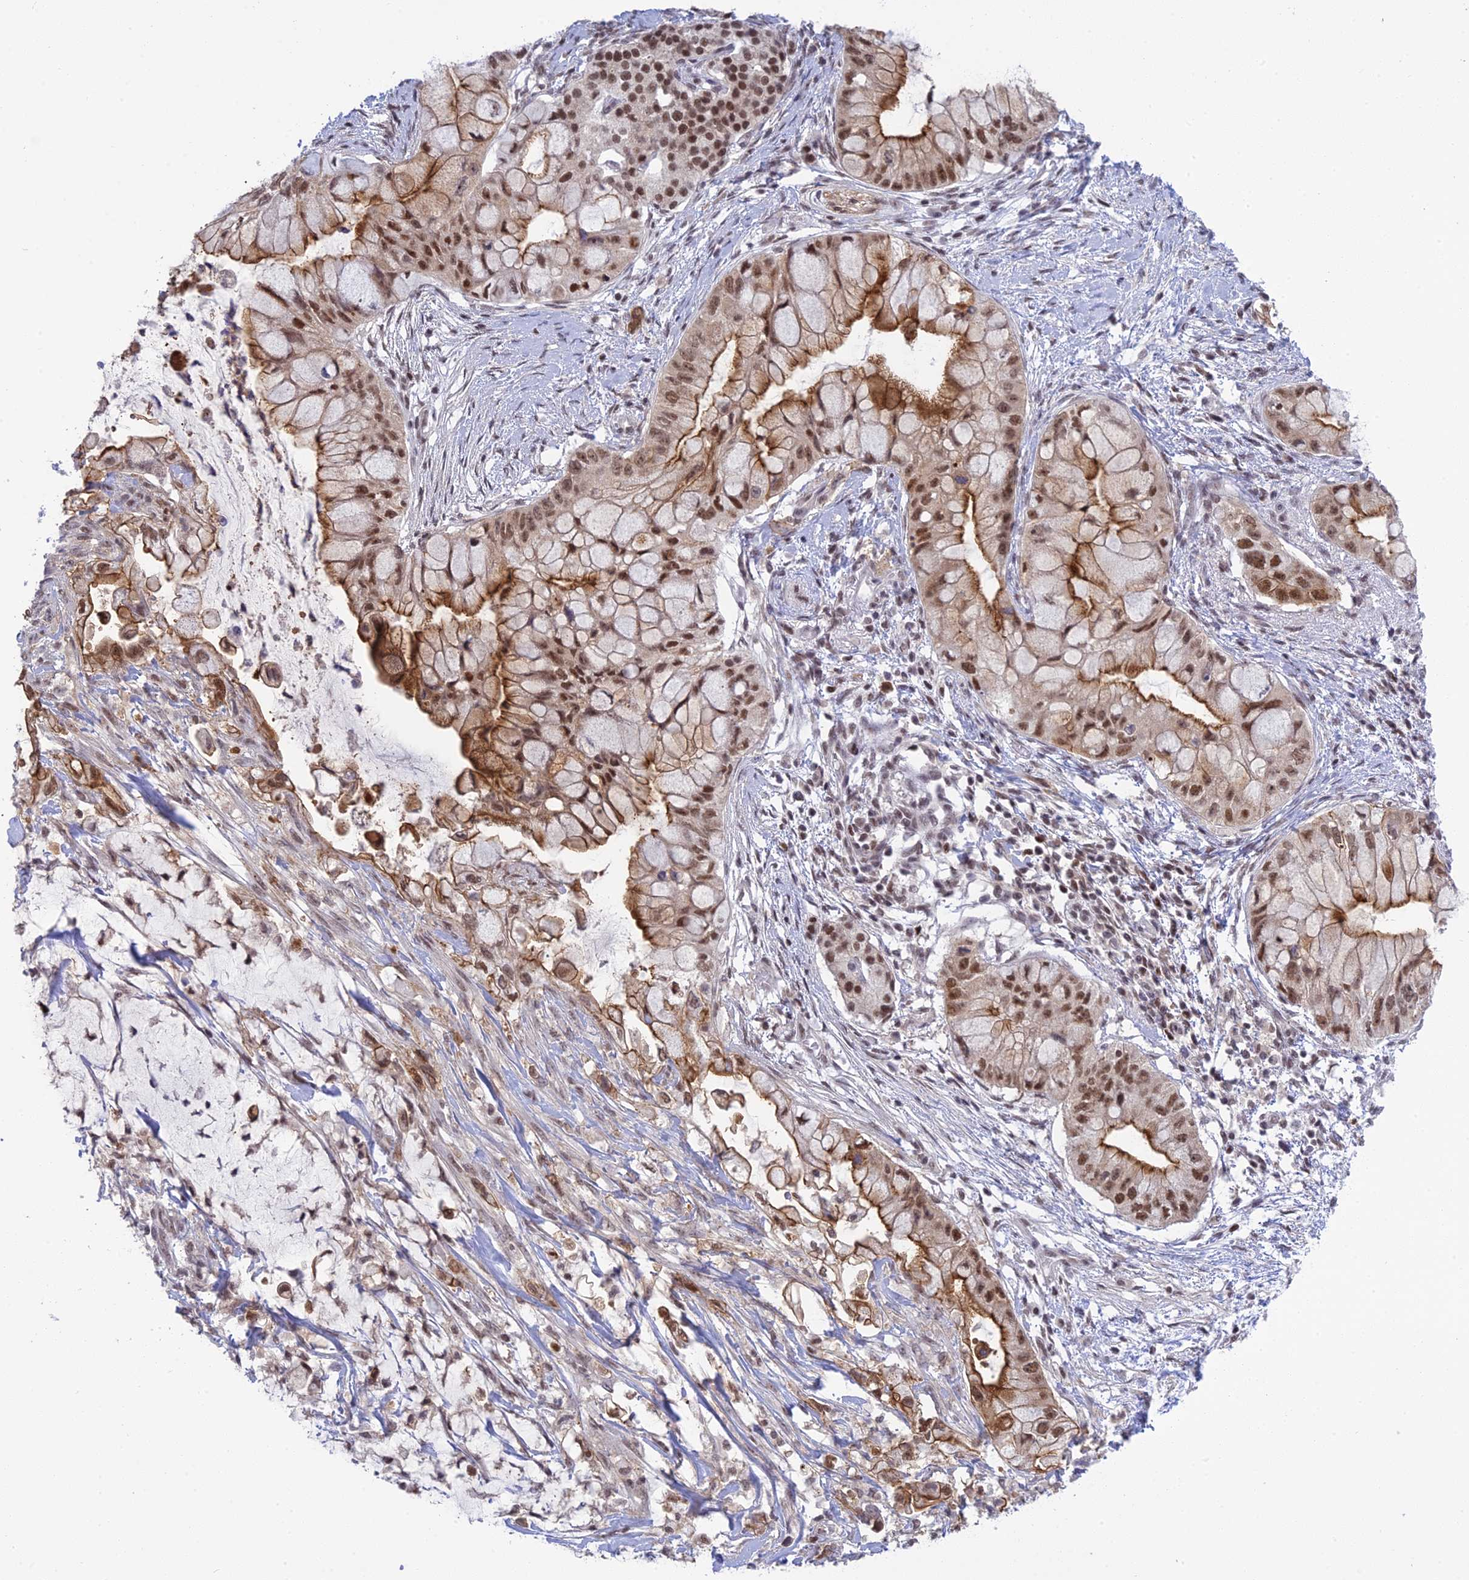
{"staining": {"intensity": "strong", "quantity": ">75%", "location": "cytoplasmic/membranous,nuclear"}, "tissue": "pancreatic cancer", "cell_type": "Tumor cells", "image_type": "cancer", "snomed": [{"axis": "morphology", "description": "Adenocarcinoma, NOS"}, {"axis": "topography", "description": "Pancreas"}], "caption": "Tumor cells show high levels of strong cytoplasmic/membranous and nuclear staining in about >75% of cells in pancreatic cancer (adenocarcinoma). (IHC, brightfield microscopy, high magnification).", "gene": "TCEA1", "patient": {"sex": "male", "age": 48}}